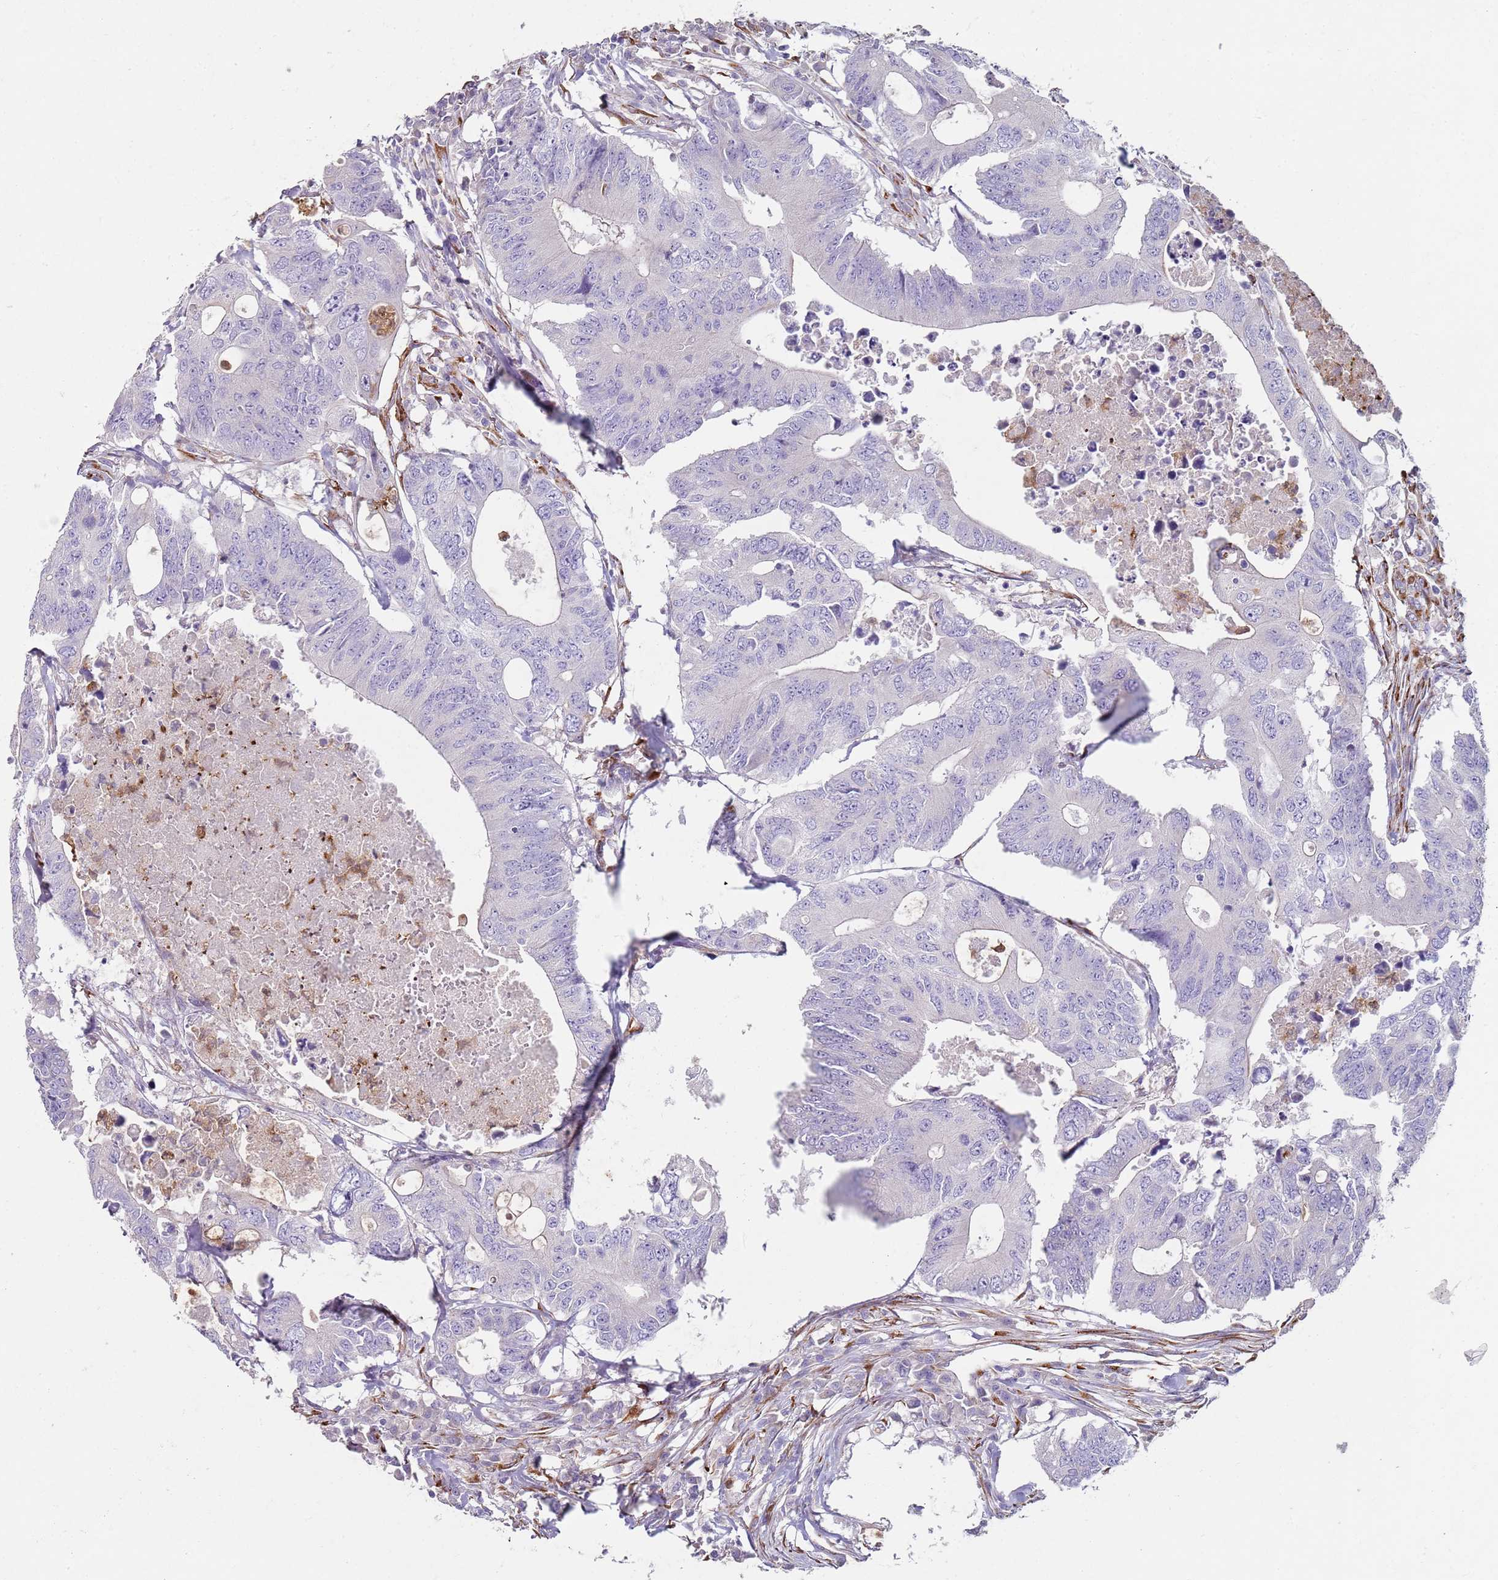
{"staining": {"intensity": "negative", "quantity": "none", "location": "none"}, "tissue": "colorectal cancer", "cell_type": "Tumor cells", "image_type": "cancer", "snomed": [{"axis": "morphology", "description": "Adenocarcinoma, NOS"}, {"axis": "topography", "description": "Colon"}], "caption": "Immunohistochemistry of human colorectal cancer exhibits no staining in tumor cells.", "gene": "PHLPP2", "patient": {"sex": "male", "age": 71}}